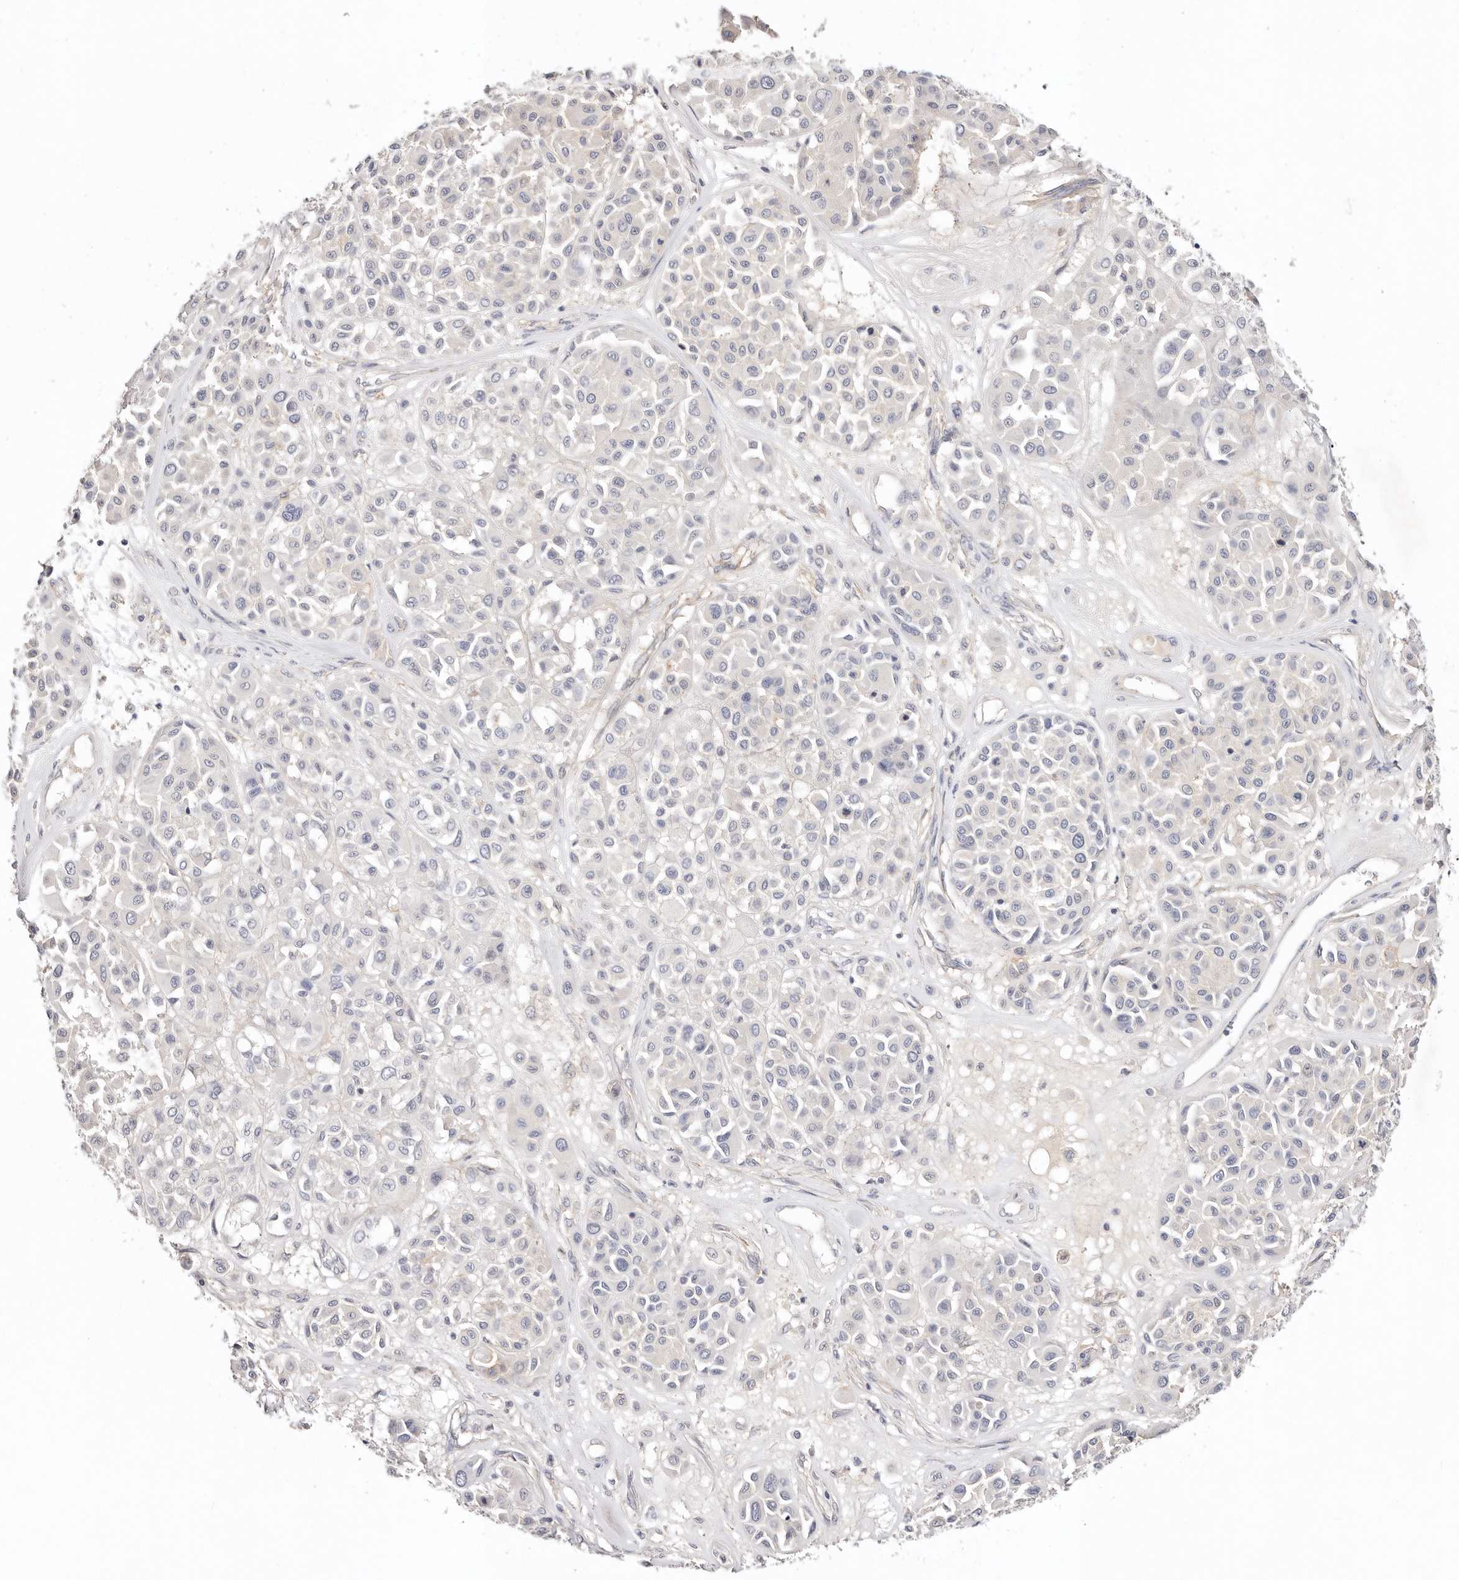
{"staining": {"intensity": "weak", "quantity": "<25%", "location": "cytoplasmic/membranous"}, "tissue": "melanoma", "cell_type": "Tumor cells", "image_type": "cancer", "snomed": [{"axis": "morphology", "description": "Malignant melanoma, Metastatic site"}, {"axis": "topography", "description": "Soft tissue"}], "caption": "An IHC histopathology image of melanoma is shown. There is no staining in tumor cells of melanoma.", "gene": "DNASE1", "patient": {"sex": "male", "age": 41}}